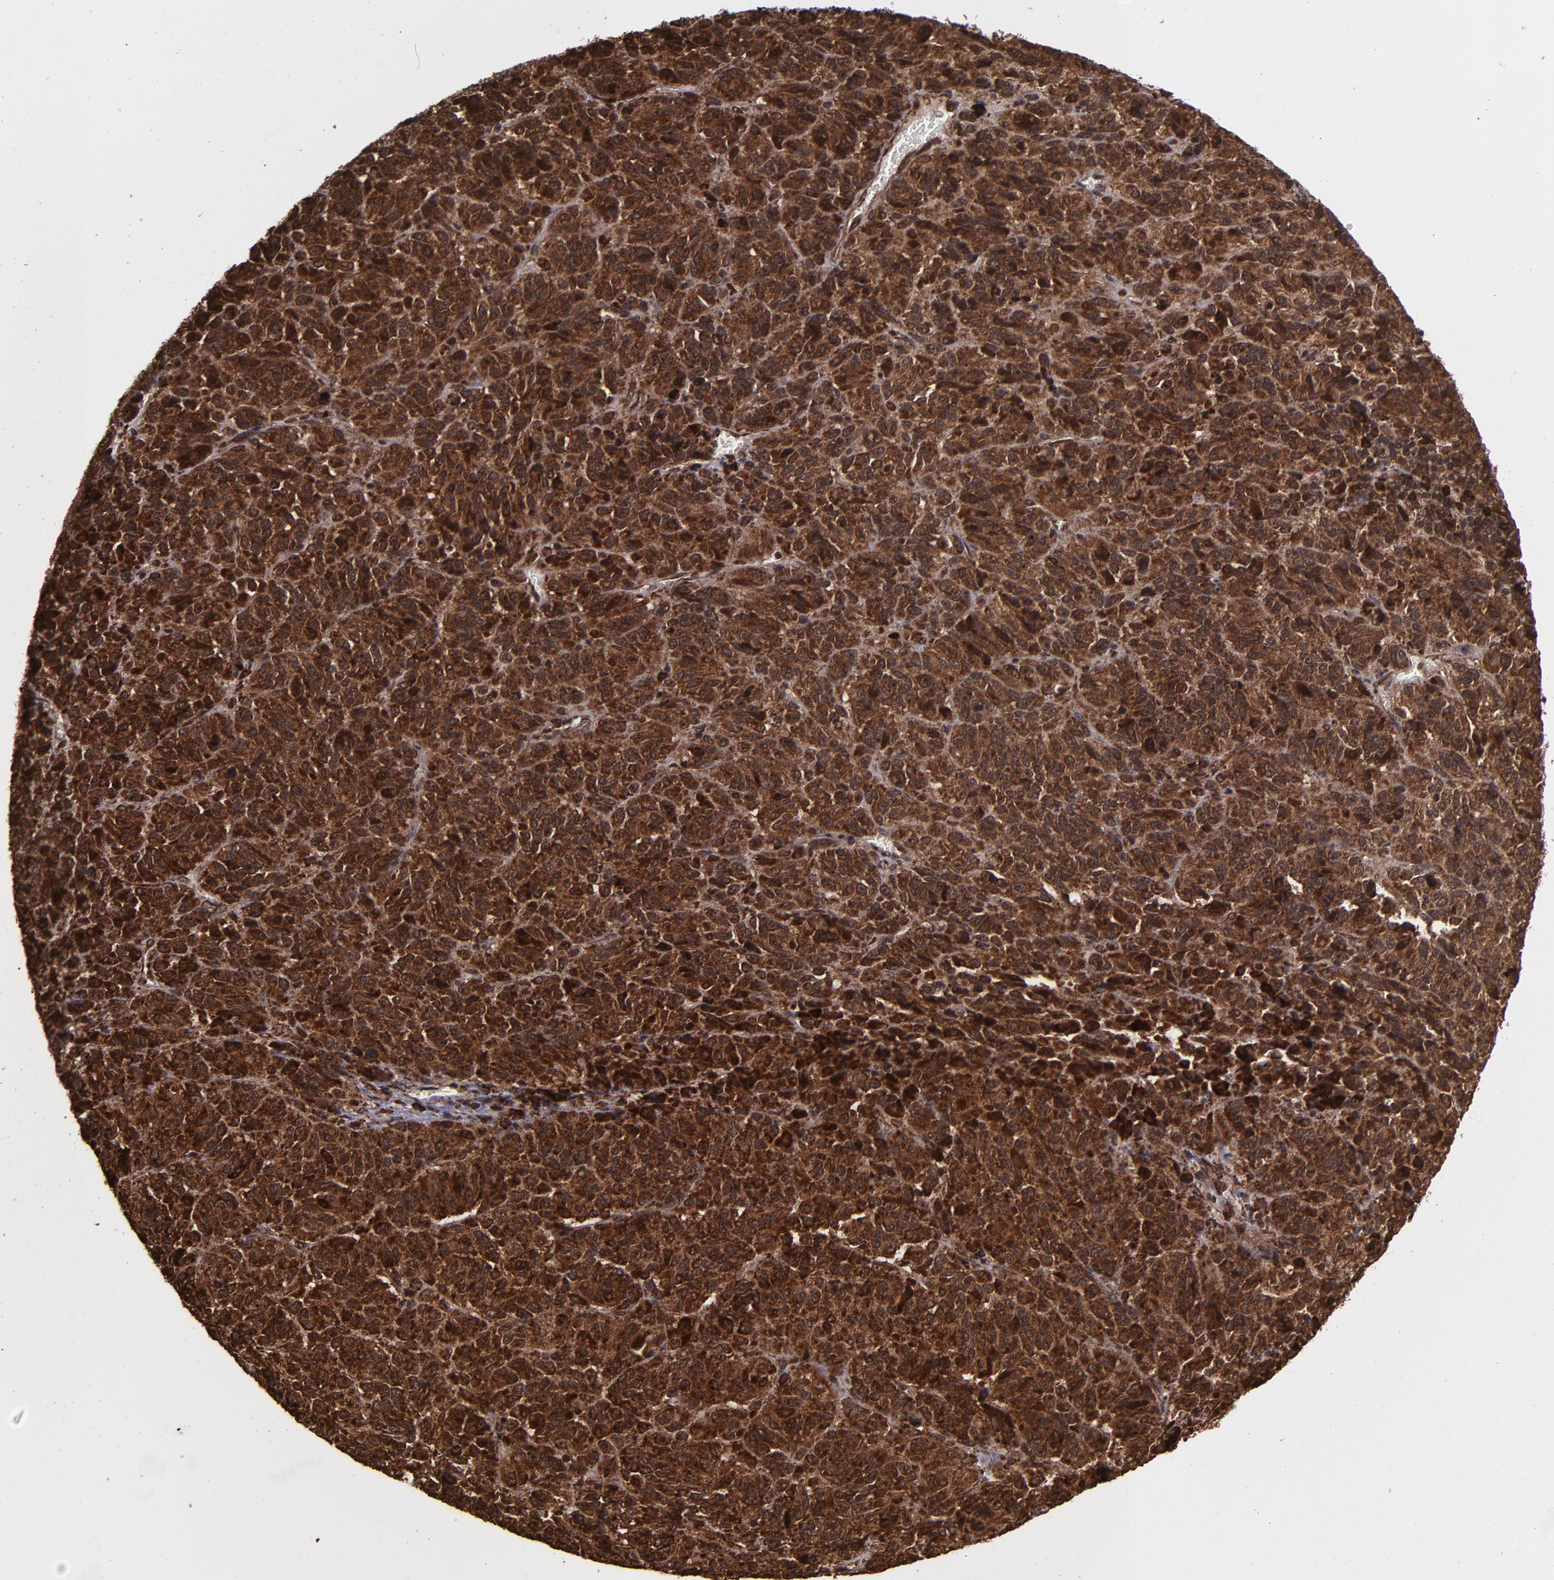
{"staining": {"intensity": "strong", "quantity": ">75%", "location": "cytoplasmic/membranous,nuclear"}, "tissue": "melanoma", "cell_type": "Tumor cells", "image_type": "cancer", "snomed": [{"axis": "morphology", "description": "Malignant melanoma, Metastatic site"}, {"axis": "topography", "description": "Lung"}], "caption": "Immunohistochemical staining of human malignant melanoma (metastatic site) shows strong cytoplasmic/membranous and nuclear protein positivity in approximately >75% of tumor cells.", "gene": "EIF4ENIF1", "patient": {"sex": "male", "age": 64}}